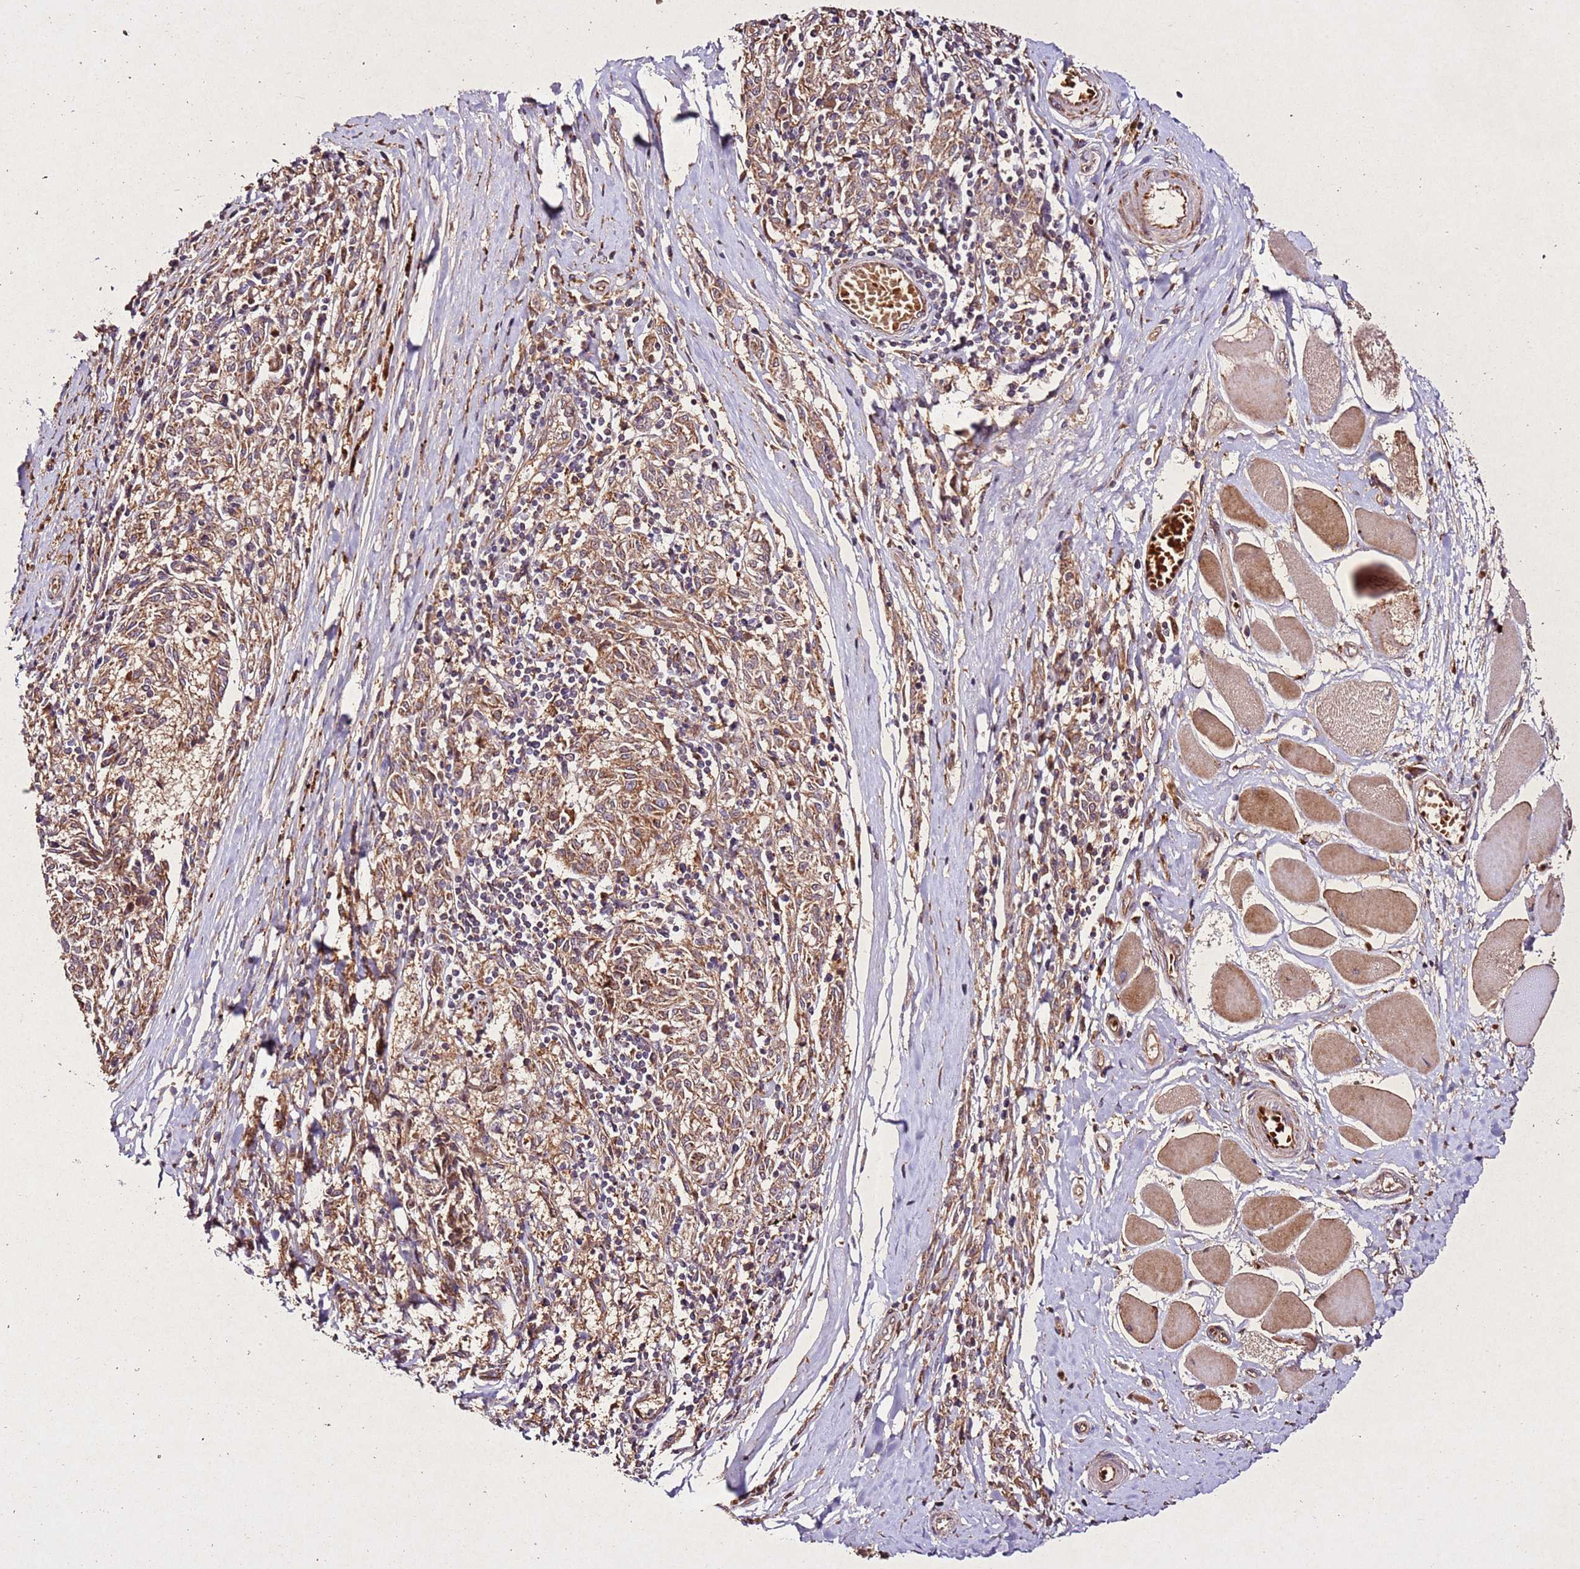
{"staining": {"intensity": "moderate", "quantity": ">75%", "location": "cytoplasmic/membranous"}, "tissue": "melanoma", "cell_type": "Tumor cells", "image_type": "cancer", "snomed": [{"axis": "morphology", "description": "Malignant melanoma, NOS"}, {"axis": "topography", "description": "Skin"}], "caption": "Approximately >75% of tumor cells in melanoma reveal moderate cytoplasmic/membranous protein expression as visualized by brown immunohistochemical staining.", "gene": "PTMA", "patient": {"sex": "female", "age": 72}}